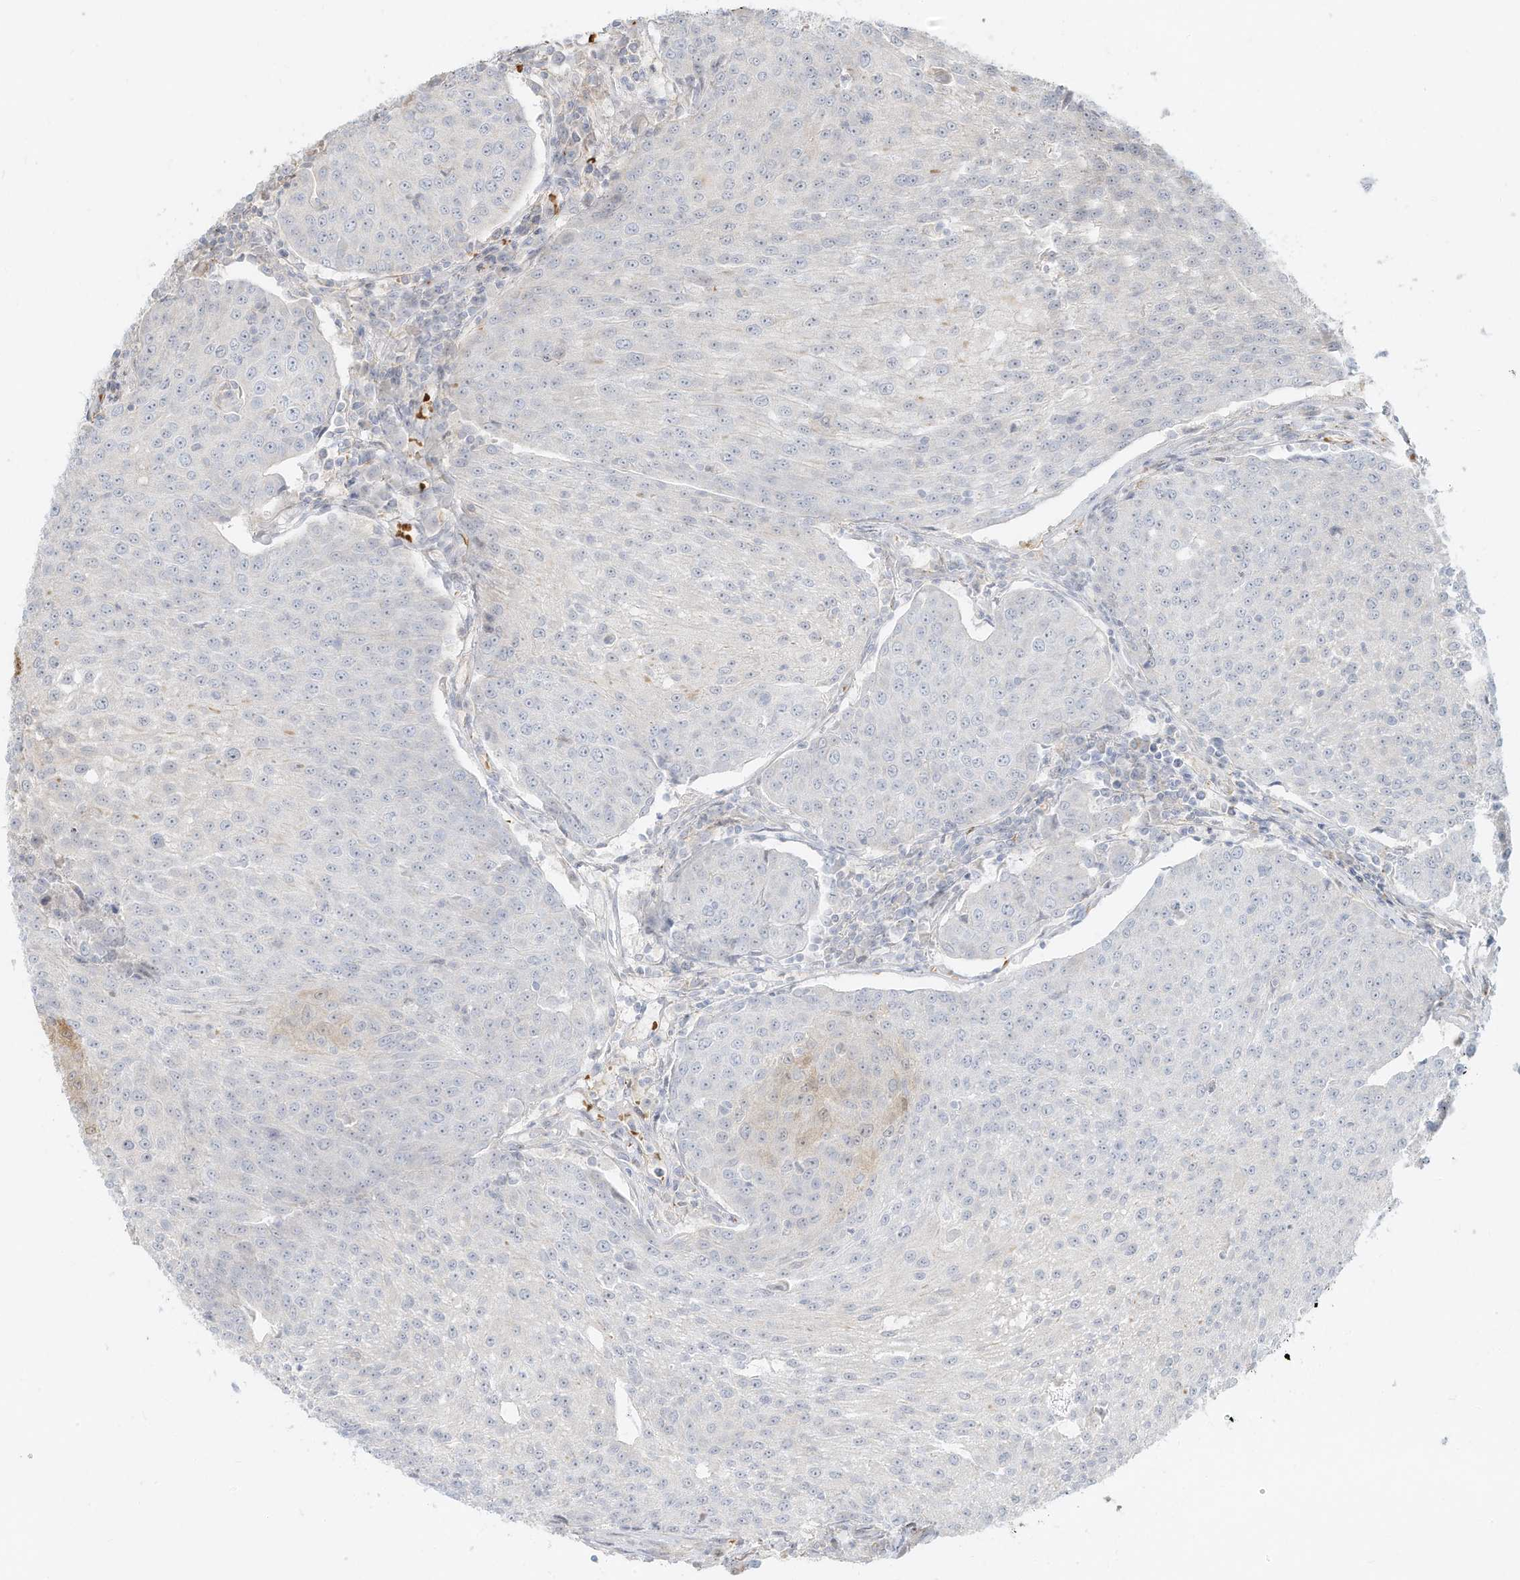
{"staining": {"intensity": "weak", "quantity": "<25%", "location": "cytoplasmic/membranous"}, "tissue": "urothelial cancer", "cell_type": "Tumor cells", "image_type": "cancer", "snomed": [{"axis": "morphology", "description": "Urothelial carcinoma, High grade"}, {"axis": "topography", "description": "Urinary bladder"}], "caption": "An immunohistochemistry (IHC) histopathology image of high-grade urothelial carcinoma is shown. There is no staining in tumor cells of high-grade urothelial carcinoma.", "gene": "OFD1", "patient": {"sex": "female", "age": 85}}